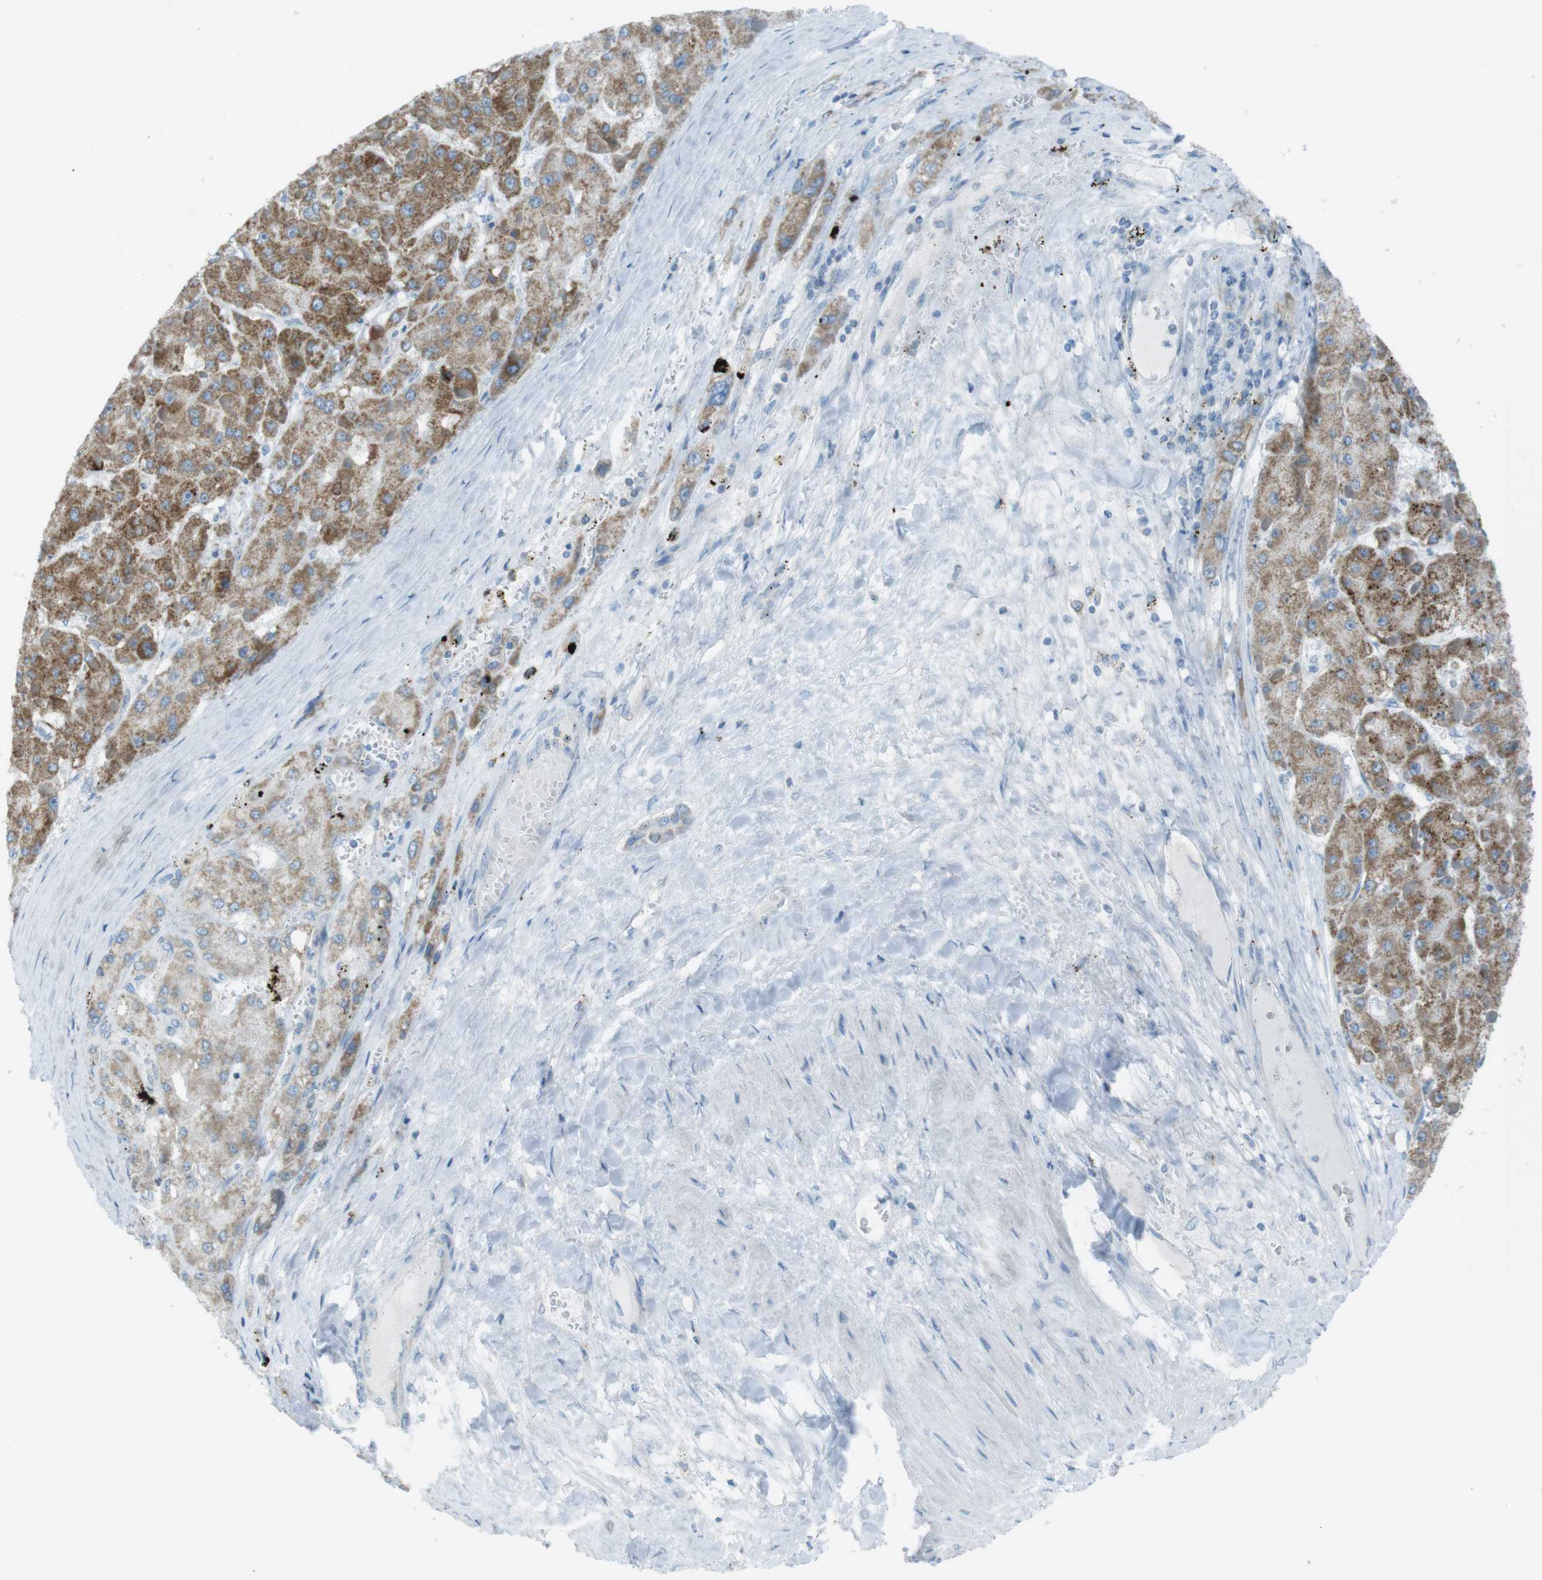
{"staining": {"intensity": "moderate", "quantity": ">75%", "location": "cytoplasmic/membranous"}, "tissue": "liver cancer", "cell_type": "Tumor cells", "image_type": "cancer", "snomed": [{"axis": "morphology", "description": "Carcinoma, Hepatocellular, NOS"}, {"axis": "topography", "description": "Liver"}], "caption": "A brown stain labels moderate cytoplasmic/membranous staining of a protein in liver cancer tumor cells.", "gene": "DNAJA3", "patient": {"sex": "female", "age": 73}}